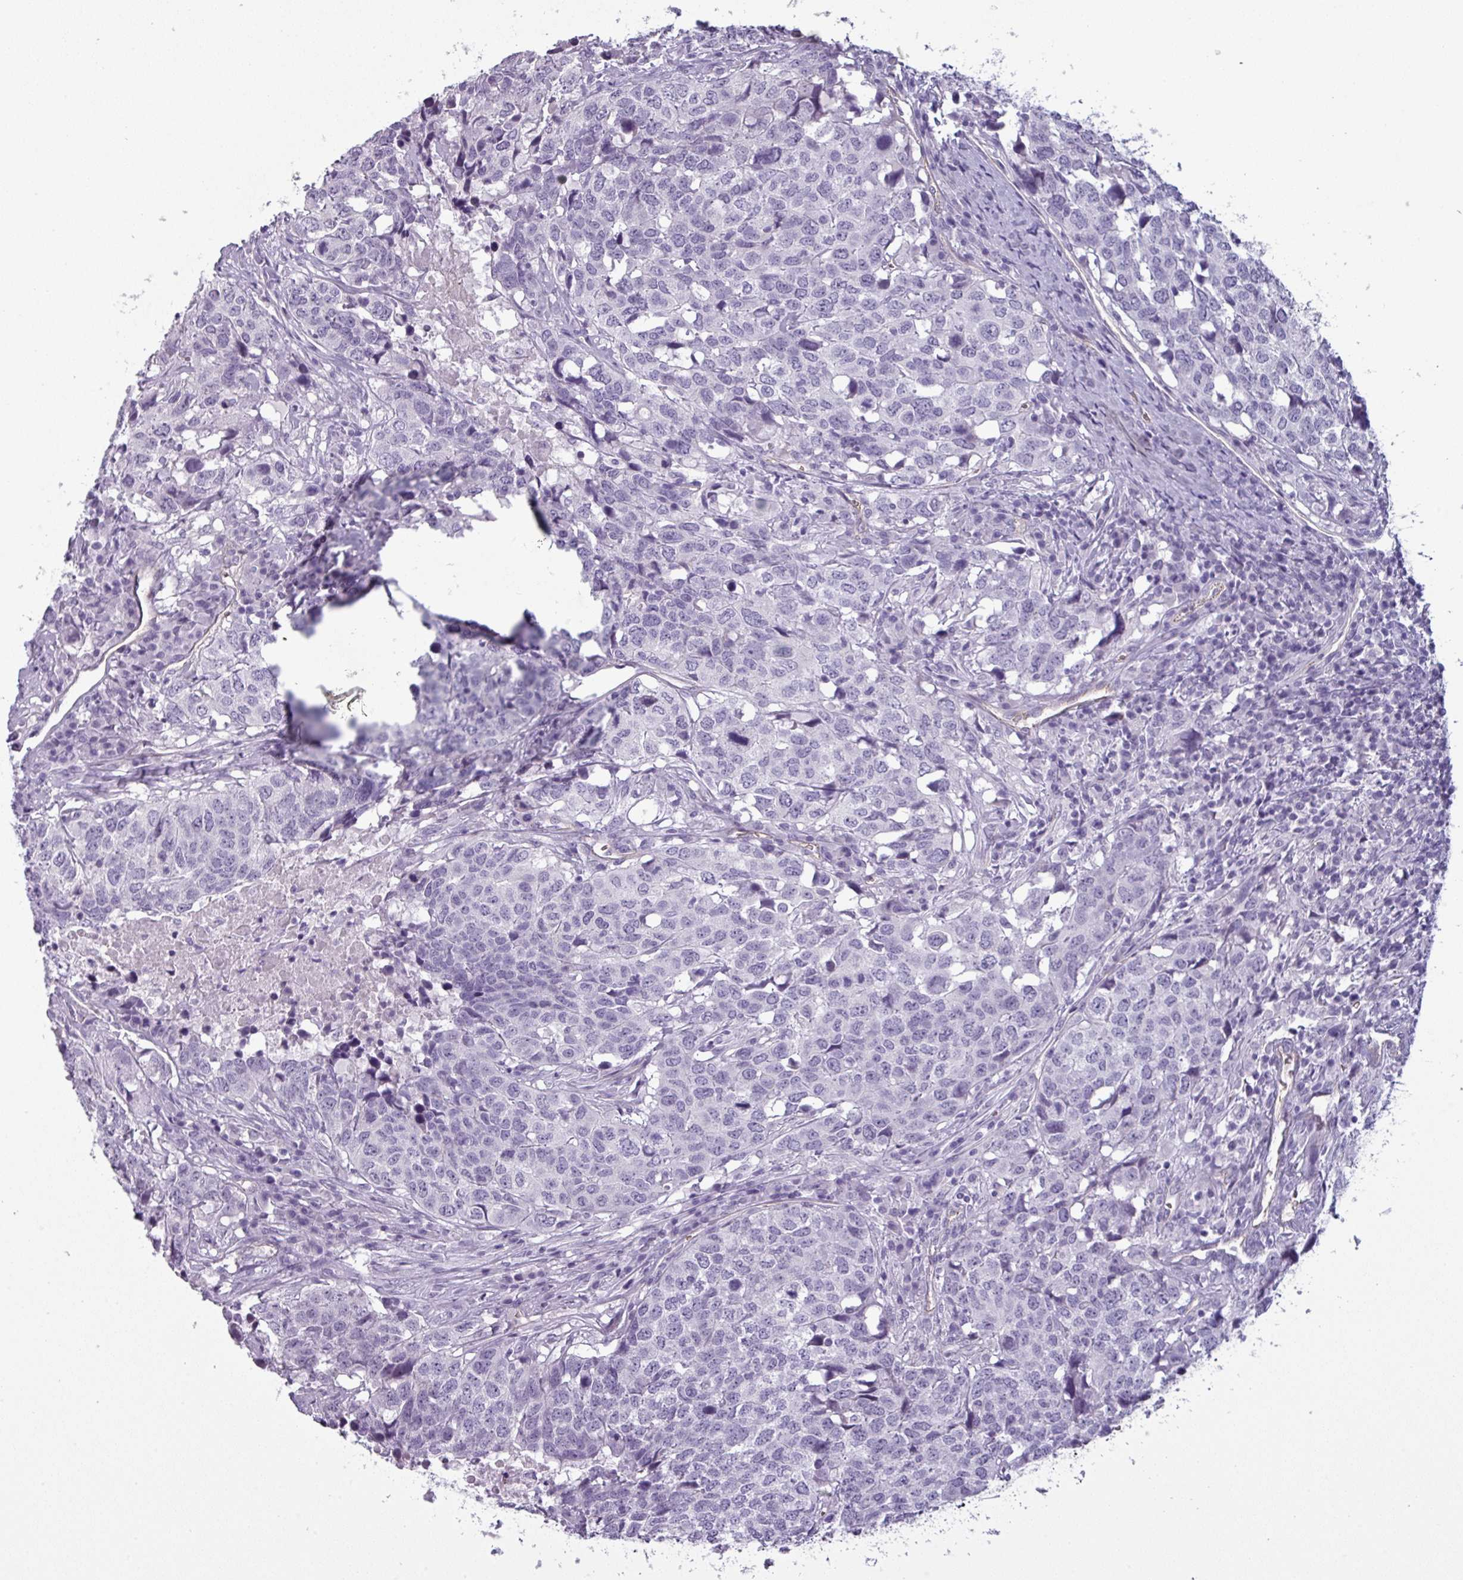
{"staining": {"intensity": "negative", "quantity": "none", "location": "none"}, "tissue": "head and neck cancer", "cell_type": "Tumor cells", "image_type": "cancer", "snomed": [{"axis": "morphology", "description": "Normal tissue, NOS"}, {"axis": "morphology", "description": "Squamous cell carcinoma, NOS"}, {"axis": "topography", "description": "Skeletal muscle"}, {"axis": "topography", "description": "Vascular tissue"}, {"axis": "topography", "description": "Peripheral nerve tissue"}, {"axis": "topography", "description": "Head-Neck"}], "caption": "Protein analysis of squamous cell carcinoma (head and neck) demonstrates no significant positivity in tumor cells.", "gene": "AREL1", "patient": {"sex": "male", "age": 66}}